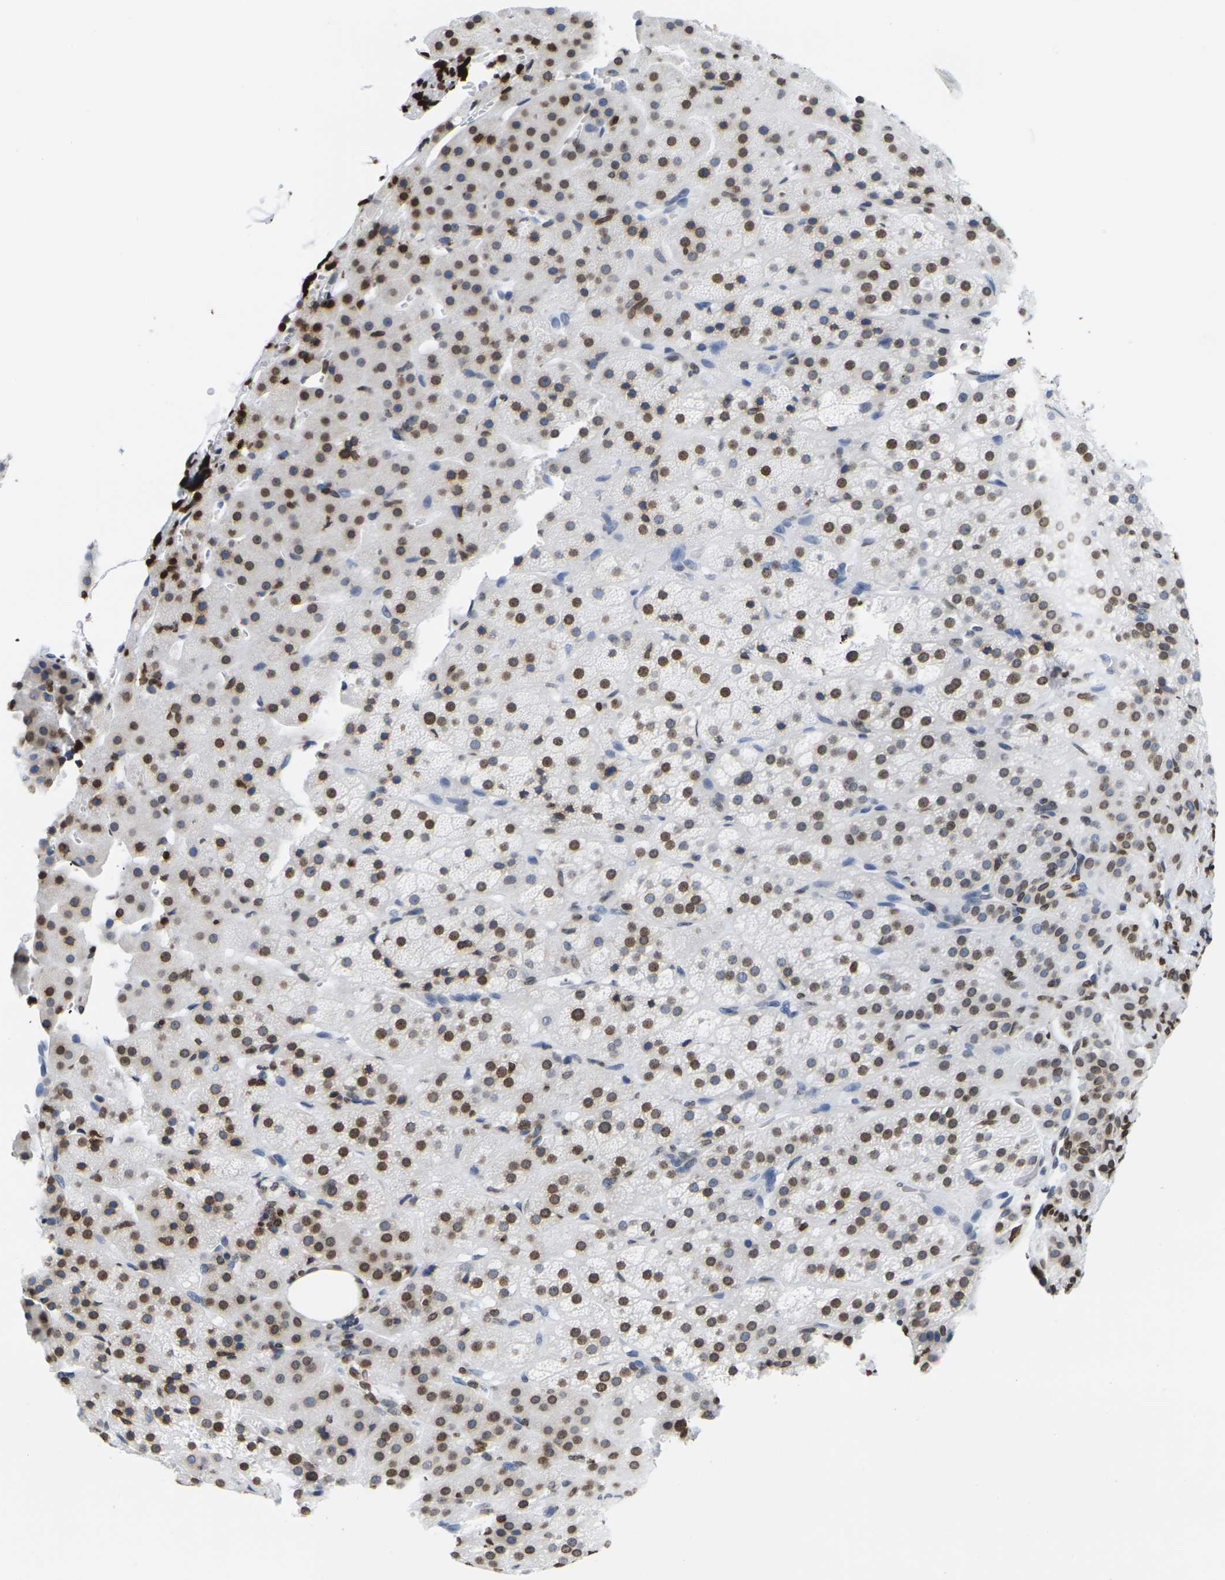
{"staining": {"intensity": "strong", "quantity": ">75%", "location": "cytoplasmic/membranous,nuclear"}, "tissue": "adrenal gland", "cell_type": "Glandular cells", "image_type": "normal", "snomed": [{"axis": "morphology", "description": "Normal tissue, NOS"}, {"axis": "topography", "description": "Adrenal gland"}], "caption": "Immunohistochemical staining of unremarkable human adrenal gland shows >75% levels of strong cytoplasmic/membranous,nuclear protein staining in about >75% of glandular cells. The staining is performed using DAB (3,3'-diaminobenzidine) brown chromogen to label protein expression. The nuclei are counter-stained blue using hematoxylin.", "gene": "H2AC21", "patient": {"sex": "female", "age": 57}}